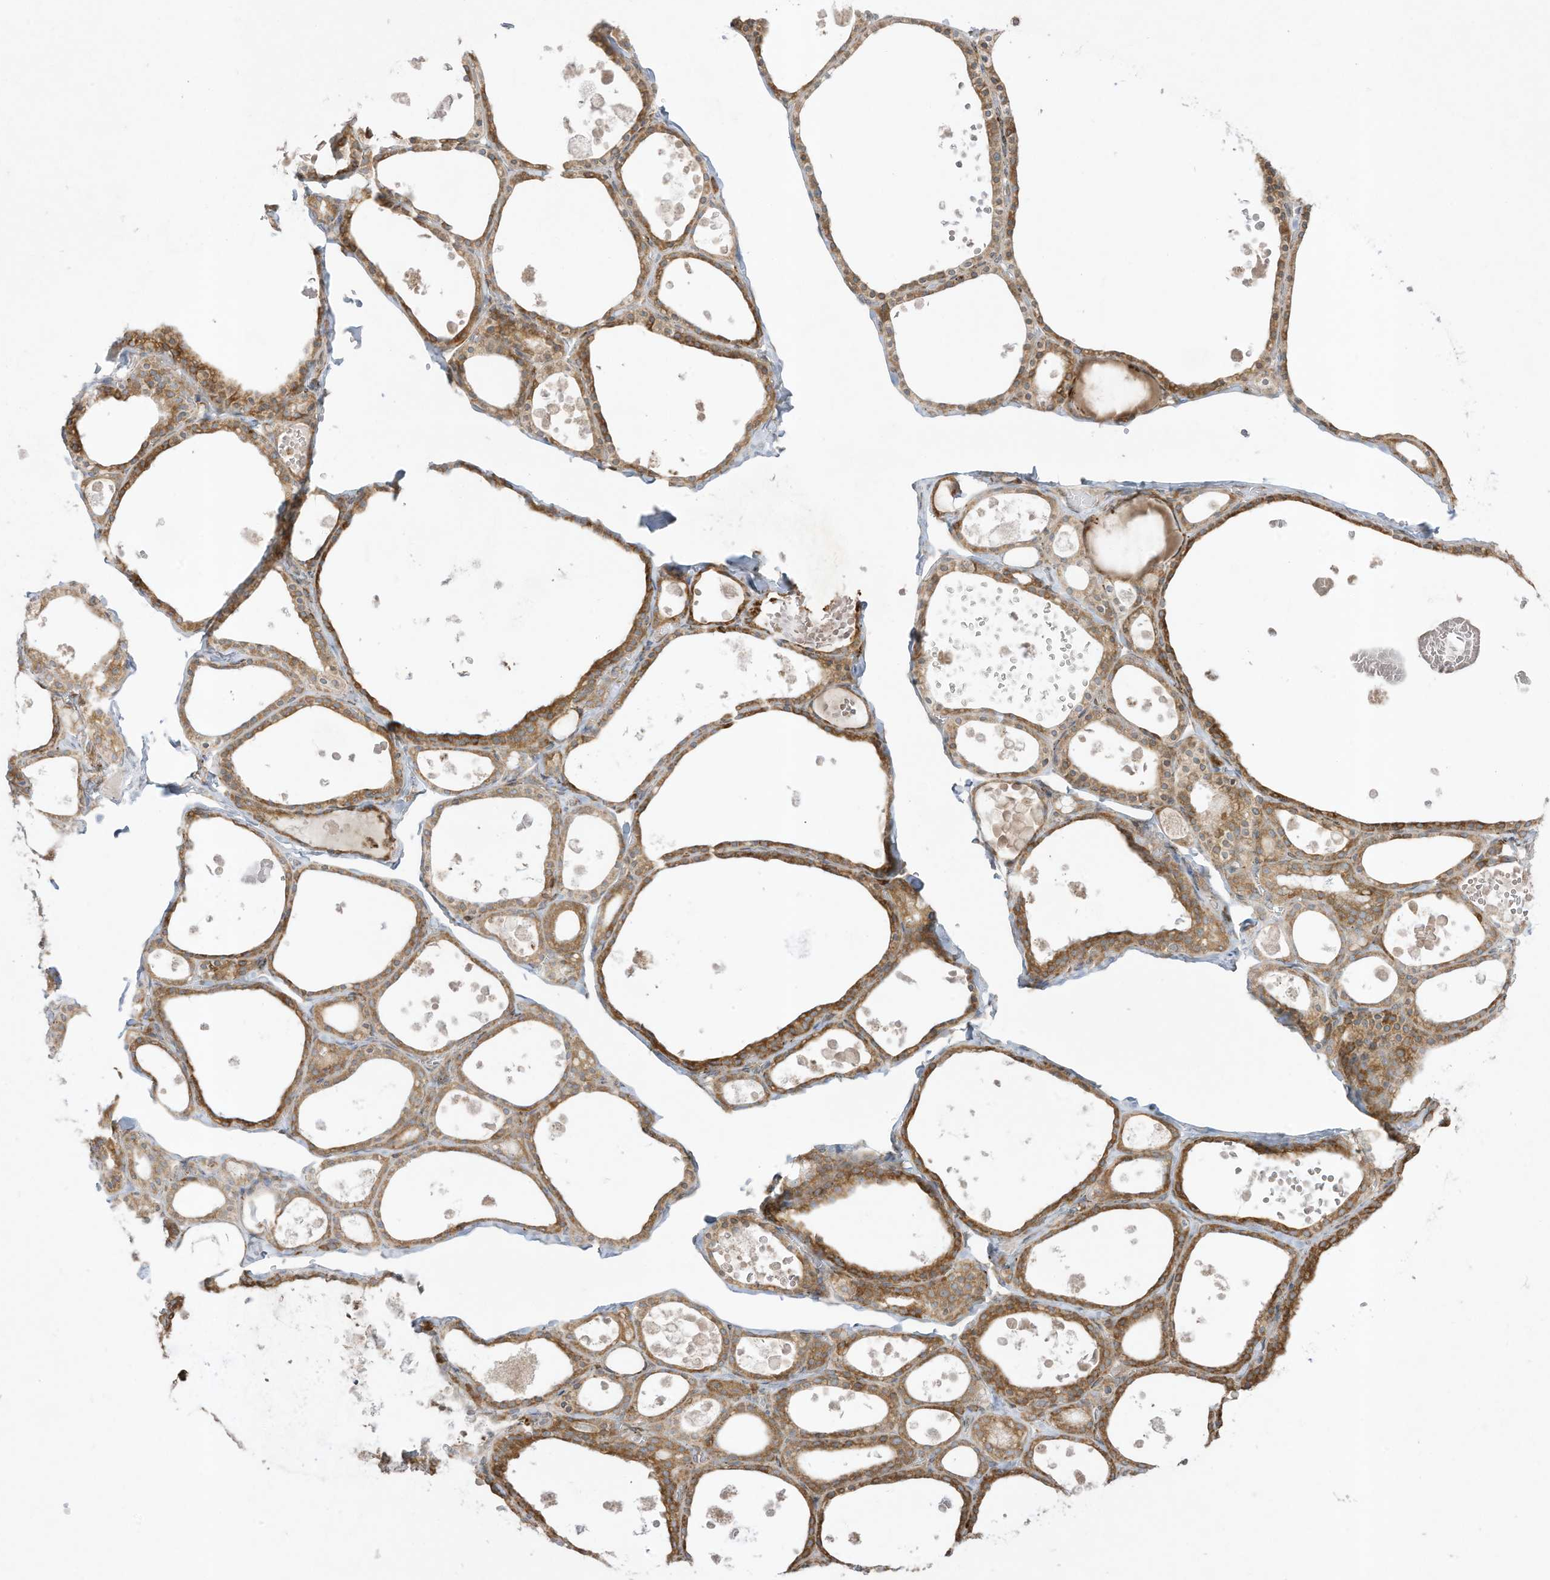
{"staining": {"intensity": "moderate", "quantity": ">75%", "location": "cytoplasmic/membranous"}, "tissue": "thyroid gland", "cell_type": "Glandular cells", "image_type": "normal", "snomed": [{"axis": "morphology", "description": "Normal tissue, NOS"}, {"axis": "topography", "description": "Thyroid gland"}], "caption": "This is a micrograph of immunohistochemistry staining of benign thyroid gland, which shows moderate staining in the cytoplasmic/membranous of glandular cells.", "gene": "PTK6", "patient": {"sex": "male", "age": 56}}